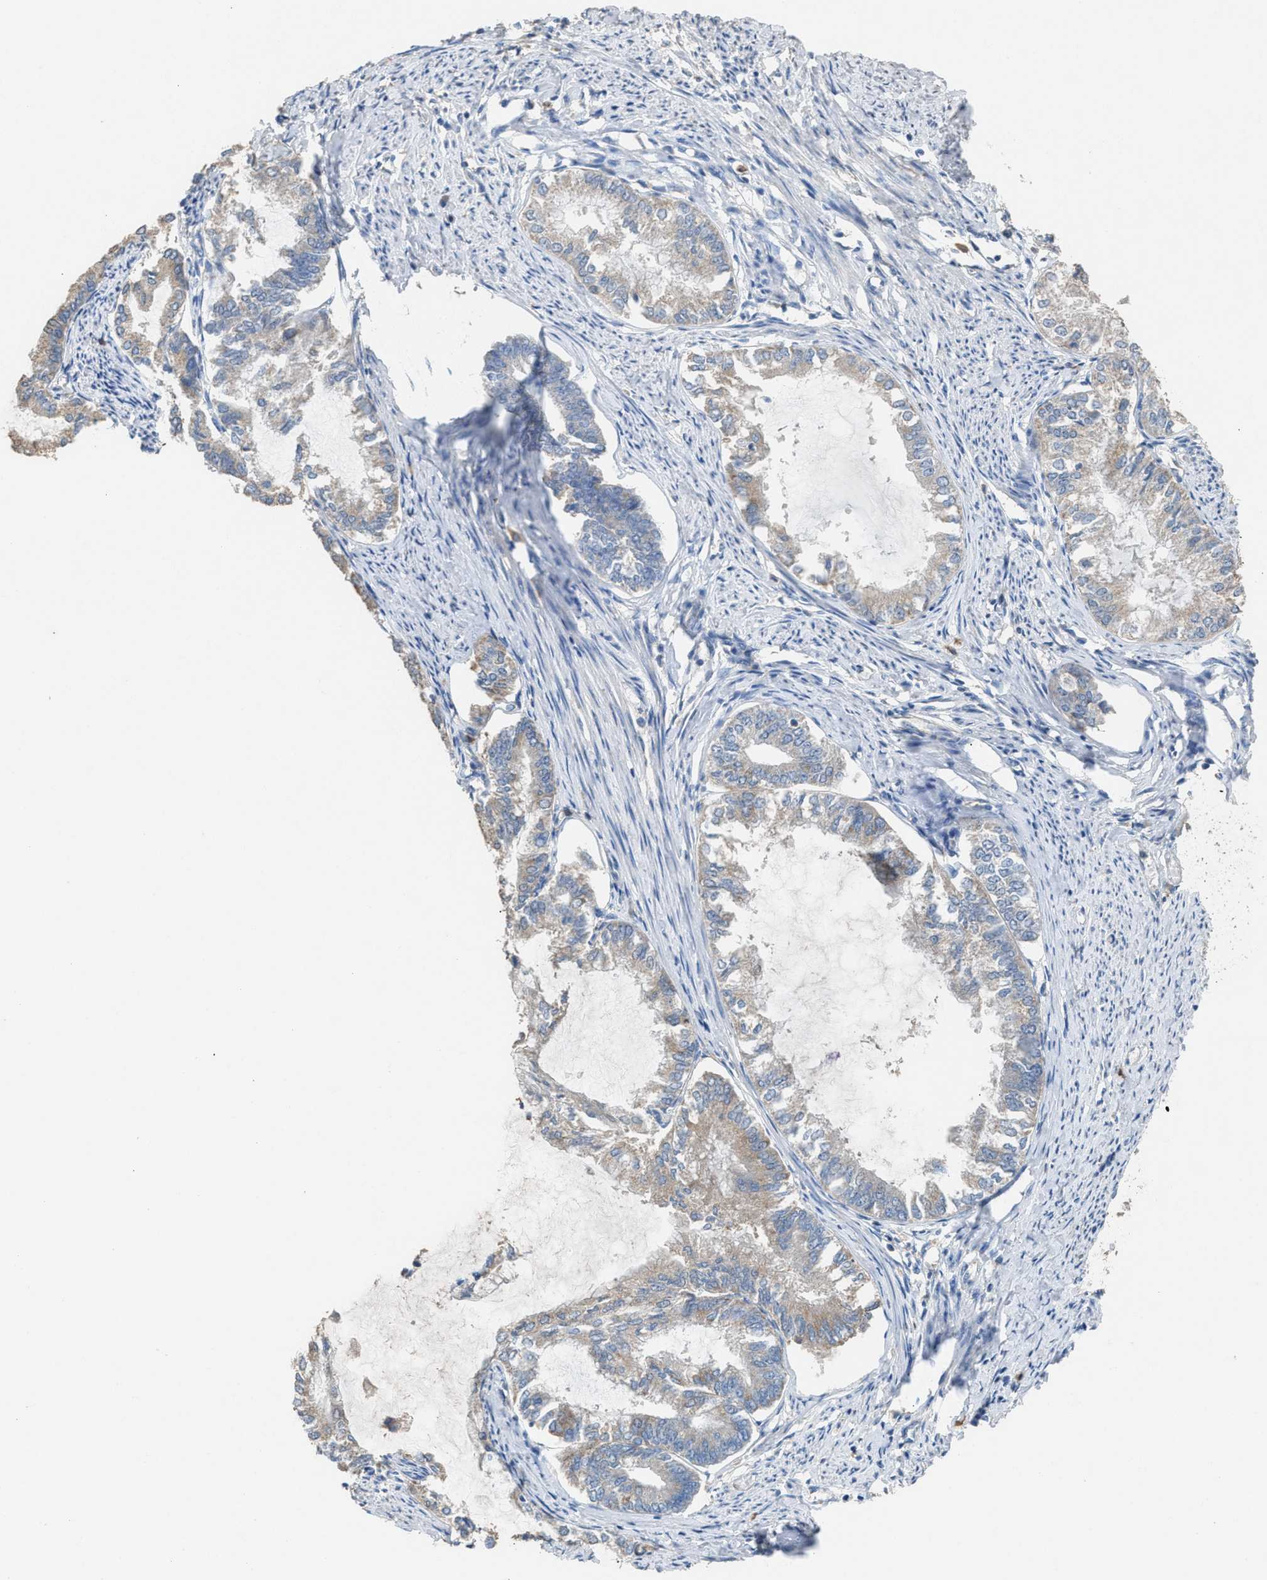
{"staining": {"intensity": "weak", "quantity": "<25%", "location": "cytoplasmic/membranous"}, "tissue": "endometrial cancer", "cell_type": "Tumor cells", "image_type": "cancer", "snomed": [{"axis": "morphology", "description": "Adenocarcinoma, NOS"}, {"axis": "topography", "description": "Endometrium"}], "caption": "Immunohistochemical staining of endometrial cancer displays no significant staining in tumor cells.", "gene": "TPK1", "patient": {"sex": "female", "age": 86}}